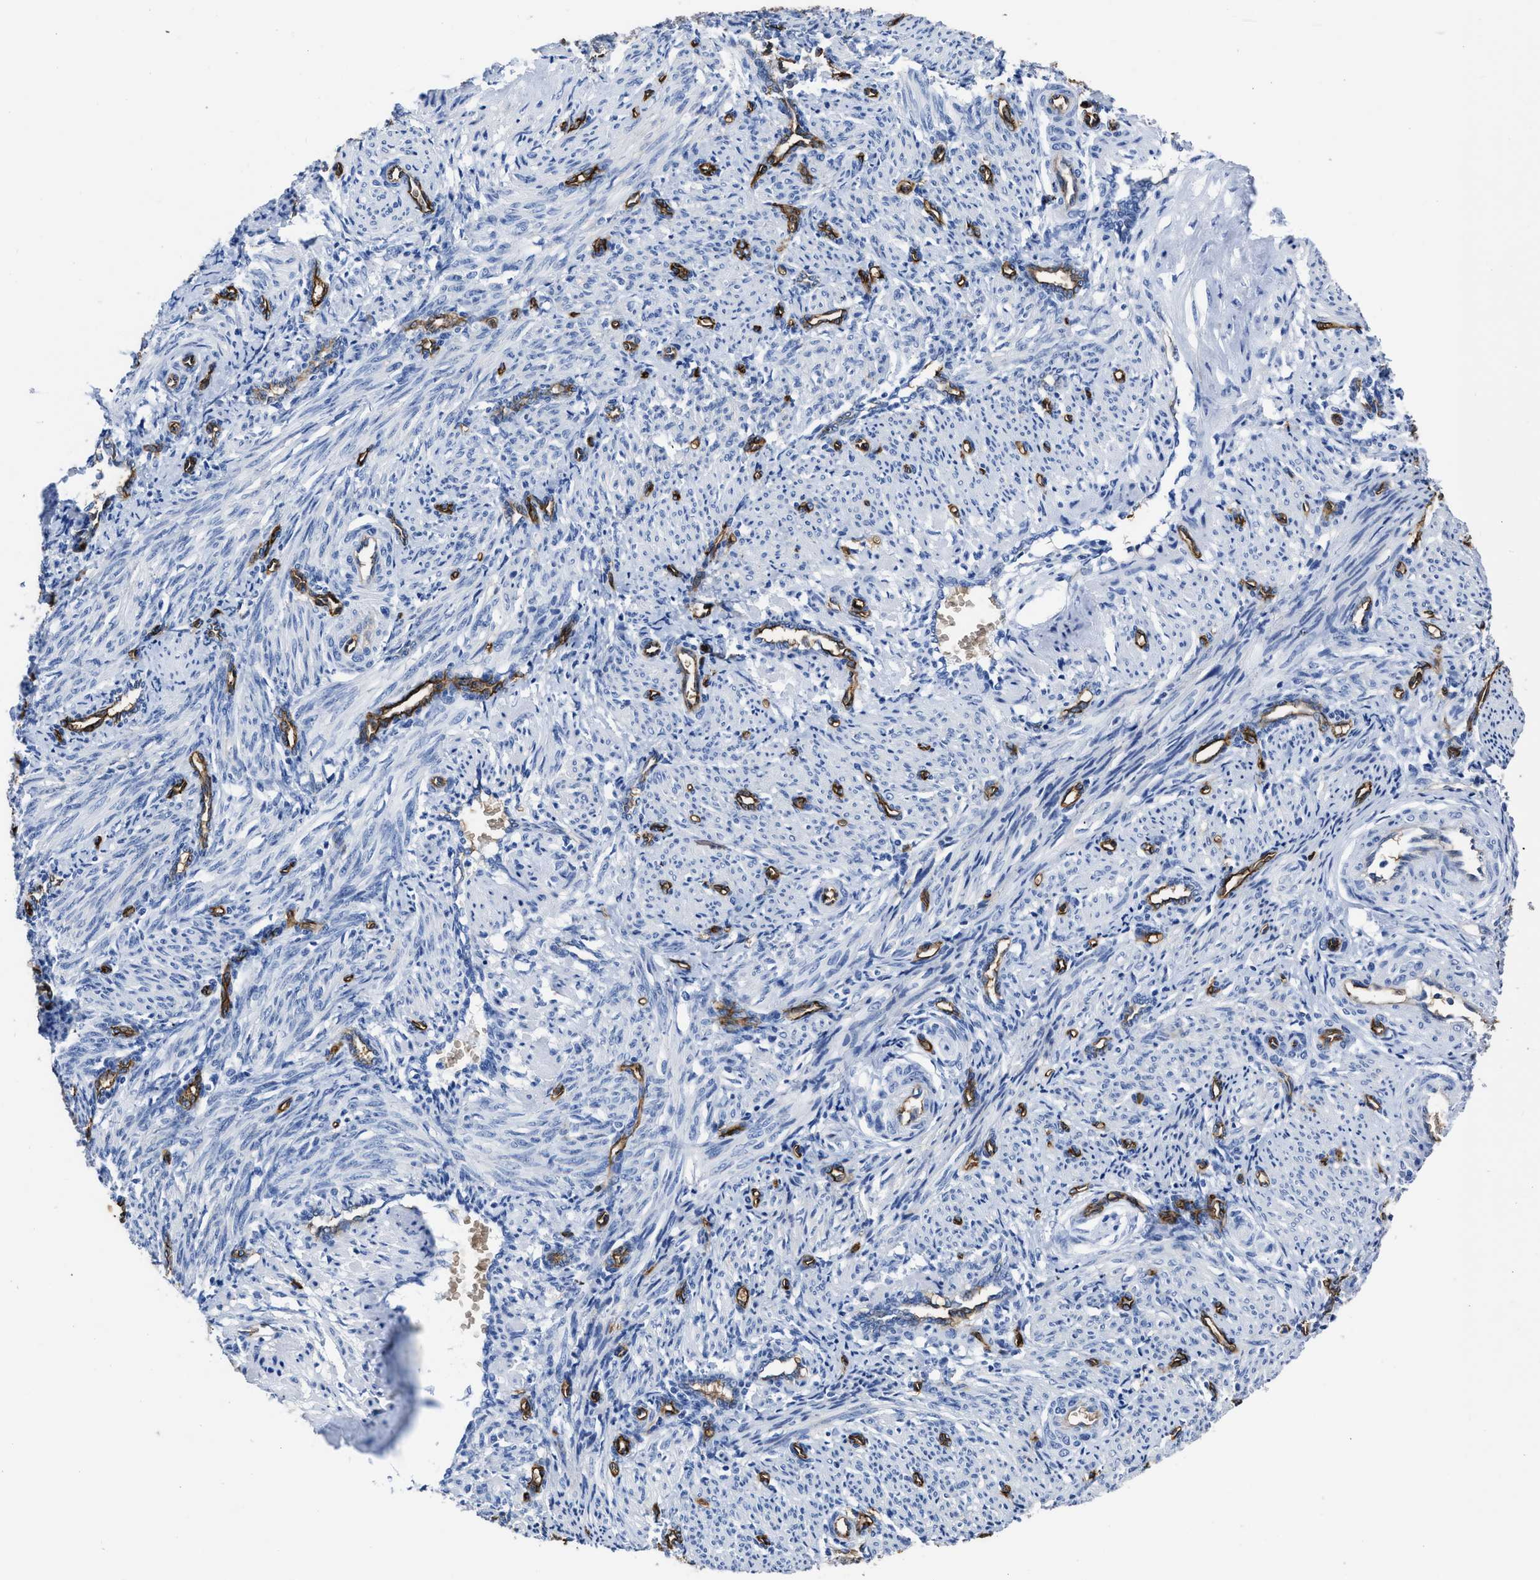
{"staining": {"intensity": "negative", "quantity": "none", "location": "none"}, "tissue": "smooth muscle", "cell_type": "Smooth muscle cells", "image_type": "normal", "snomed": [{"axis": "morphology", "description": "Normal tissue, NOS"}, {"axis": "topography", "description": "Endometrium"}], "caption": "Immunohistochemical staining of unremarkable smooth muscle shows no significant positivity in smooth muscle cells. (Stains: DAB (3,3'-diaminobenzidine) IHC with hematoxylin counter stain, Microscopy: brightfield microscopy at high magnification).", "gene": "AQP1", "patient": {"sex": "female", "age": 33}}